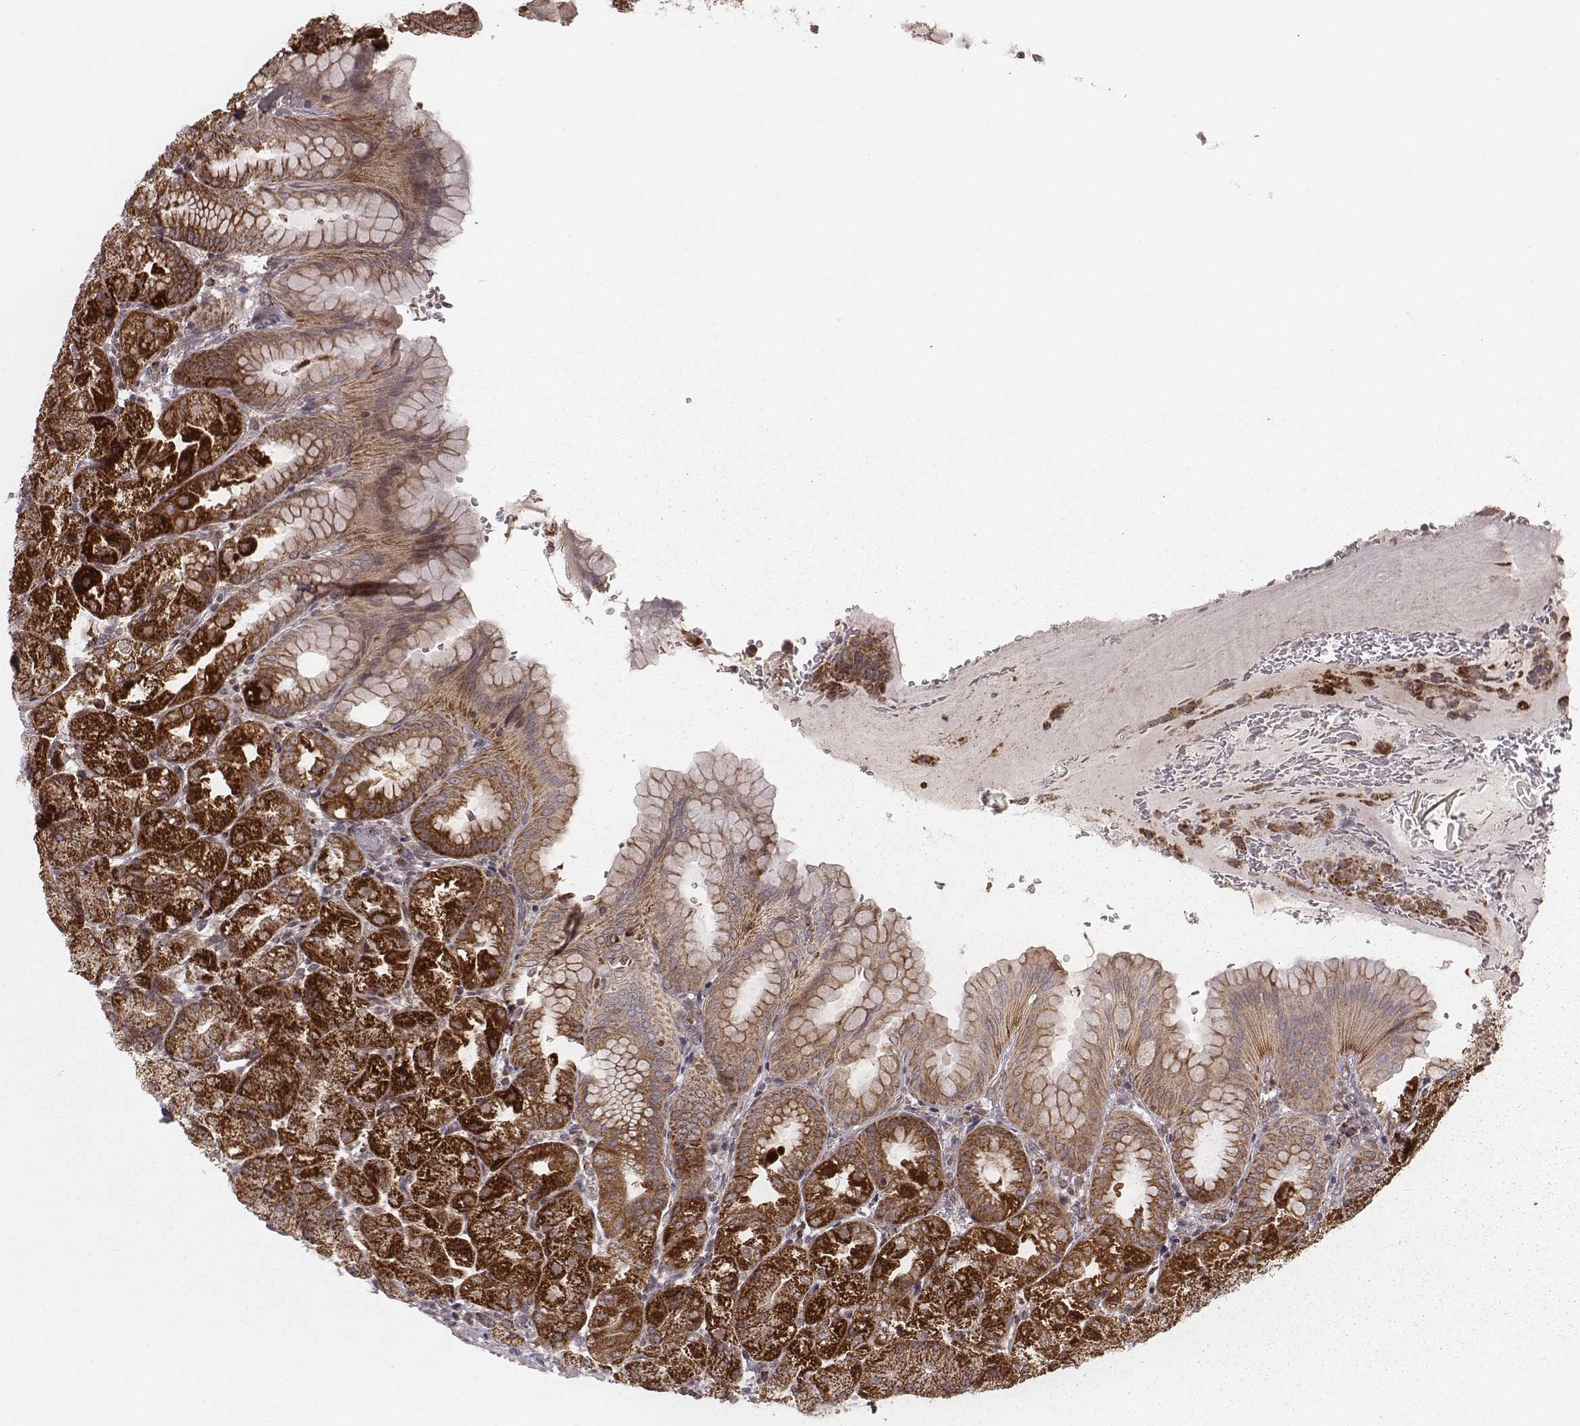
{"staining": {"intensity": "strong", "quantity": ">75%", "location": "cytoplasmic/membranous"}, "tissue": "stomach", "cell_type": "Glandular cells", "image_type": "normal", "snomed": [{"axis": "morphology", "description": "Normal tissue, NOS"}, {"axis": "topography", "description": "Stomach, upper"}, {"axis": "topography", "description": "Stomach"}, {"axis": "topography", "description": "Stomach, lower"}], "caption": "Immunohistochemistry of unremarkable human stomach demonstrates high levels of strong cytoplasmic/membranous staining in about >75% of glandular cells. (IHC, brightfield microscopy, high magnification).", "gene": "NDUFA7", "patient": {"sex": "male", "age": 62}}